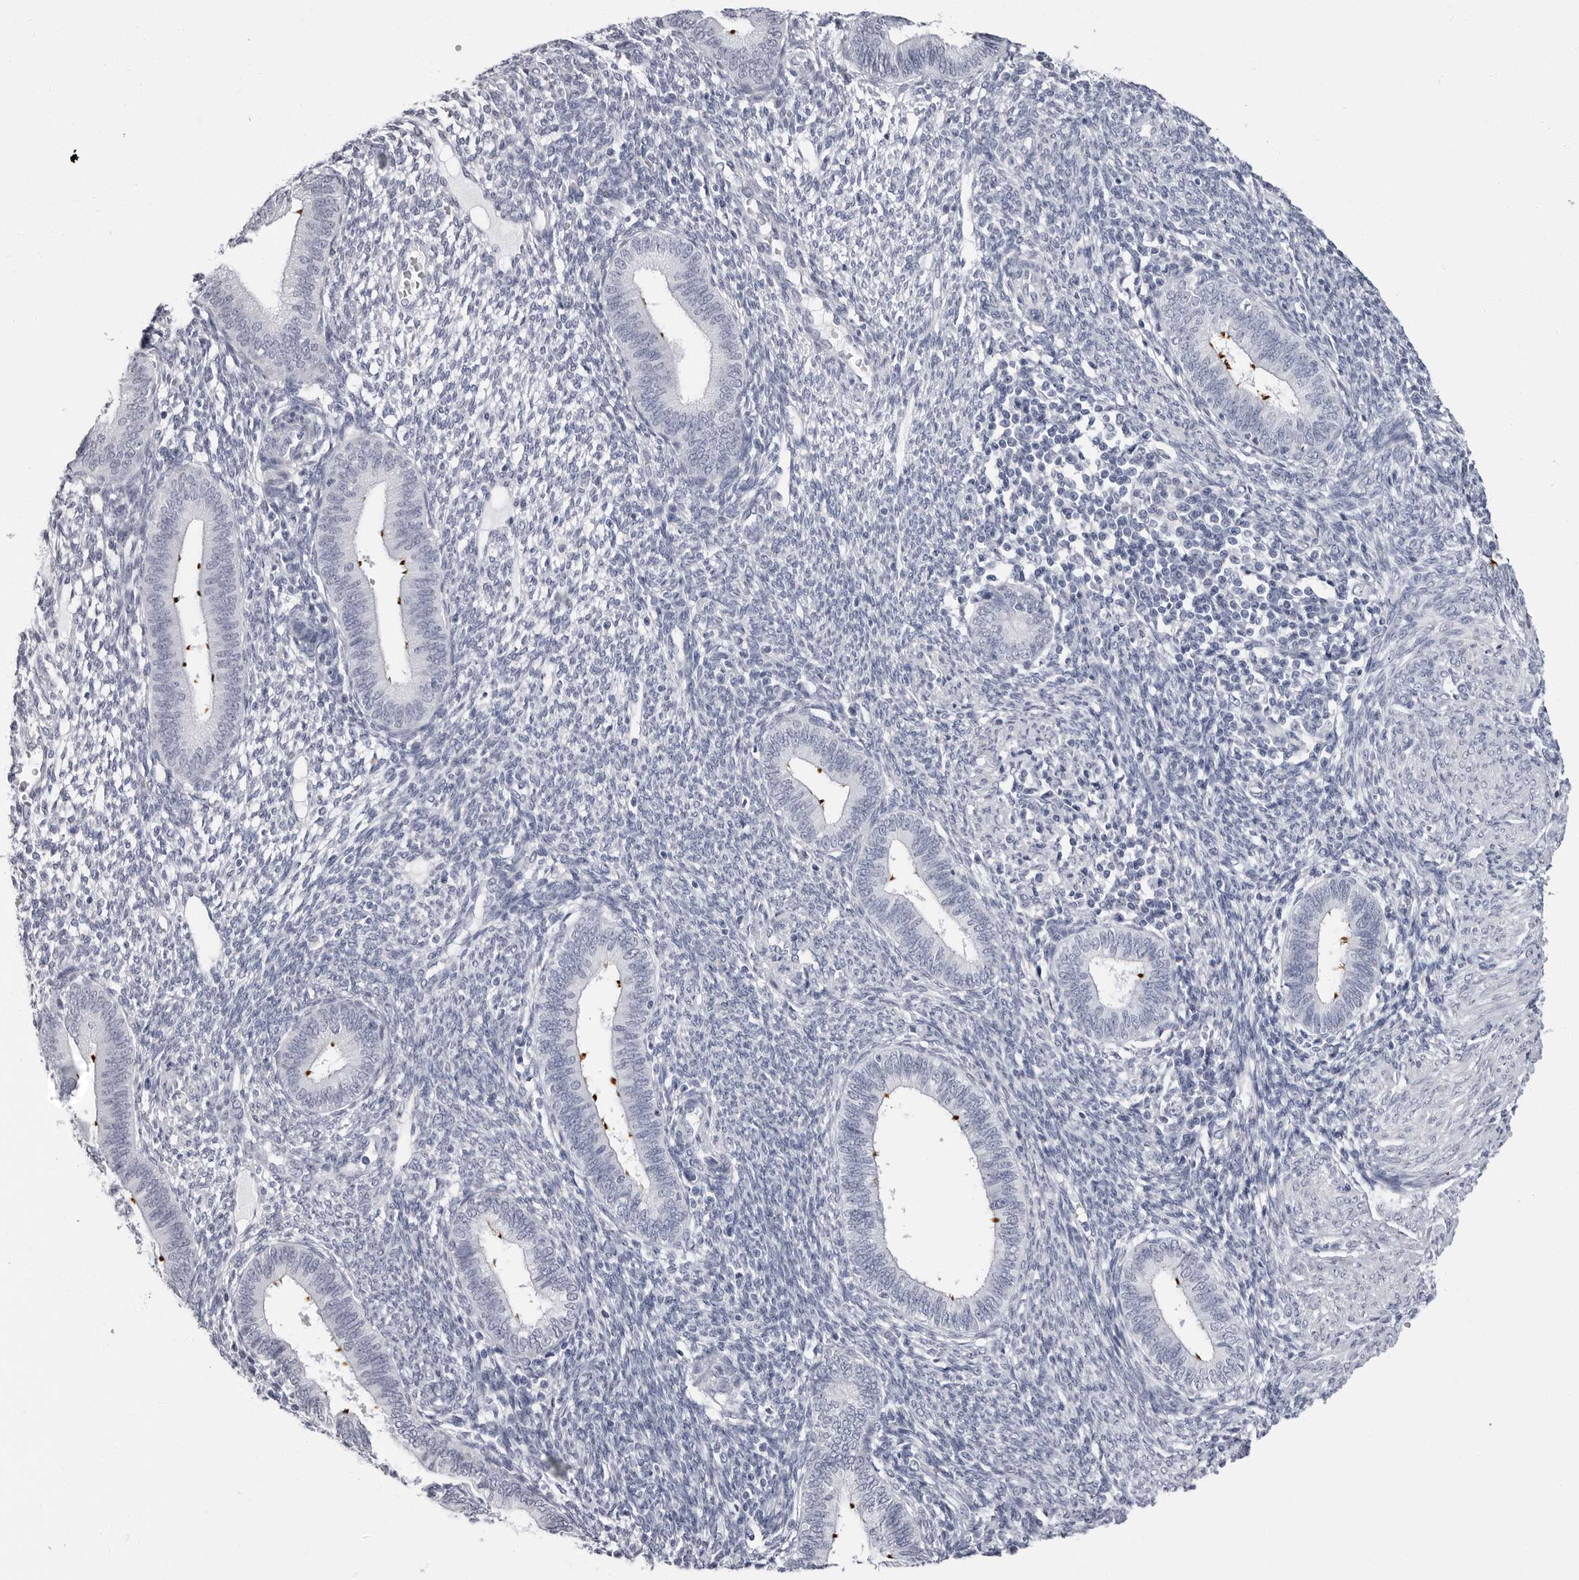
{"staining": {"intensity": "negative", "quantity": "none", "location": "none"}, "tissue": "endometrium", "cell_type": "Cells in endometrial stroma", "image_type": "normal", "snomed": [{"axis": "morphology", "description": "Normal tissue, NOS"}, {"axis": "topography", "description": "Endometrium"}], "caption": "The photomicrograph reveals no staining of cells in endometrial stroma in normal endometrium. (DAB IHC, high magnification).", "gene": "ERICH3", "patient": {"sex": "female", "age": 46}}